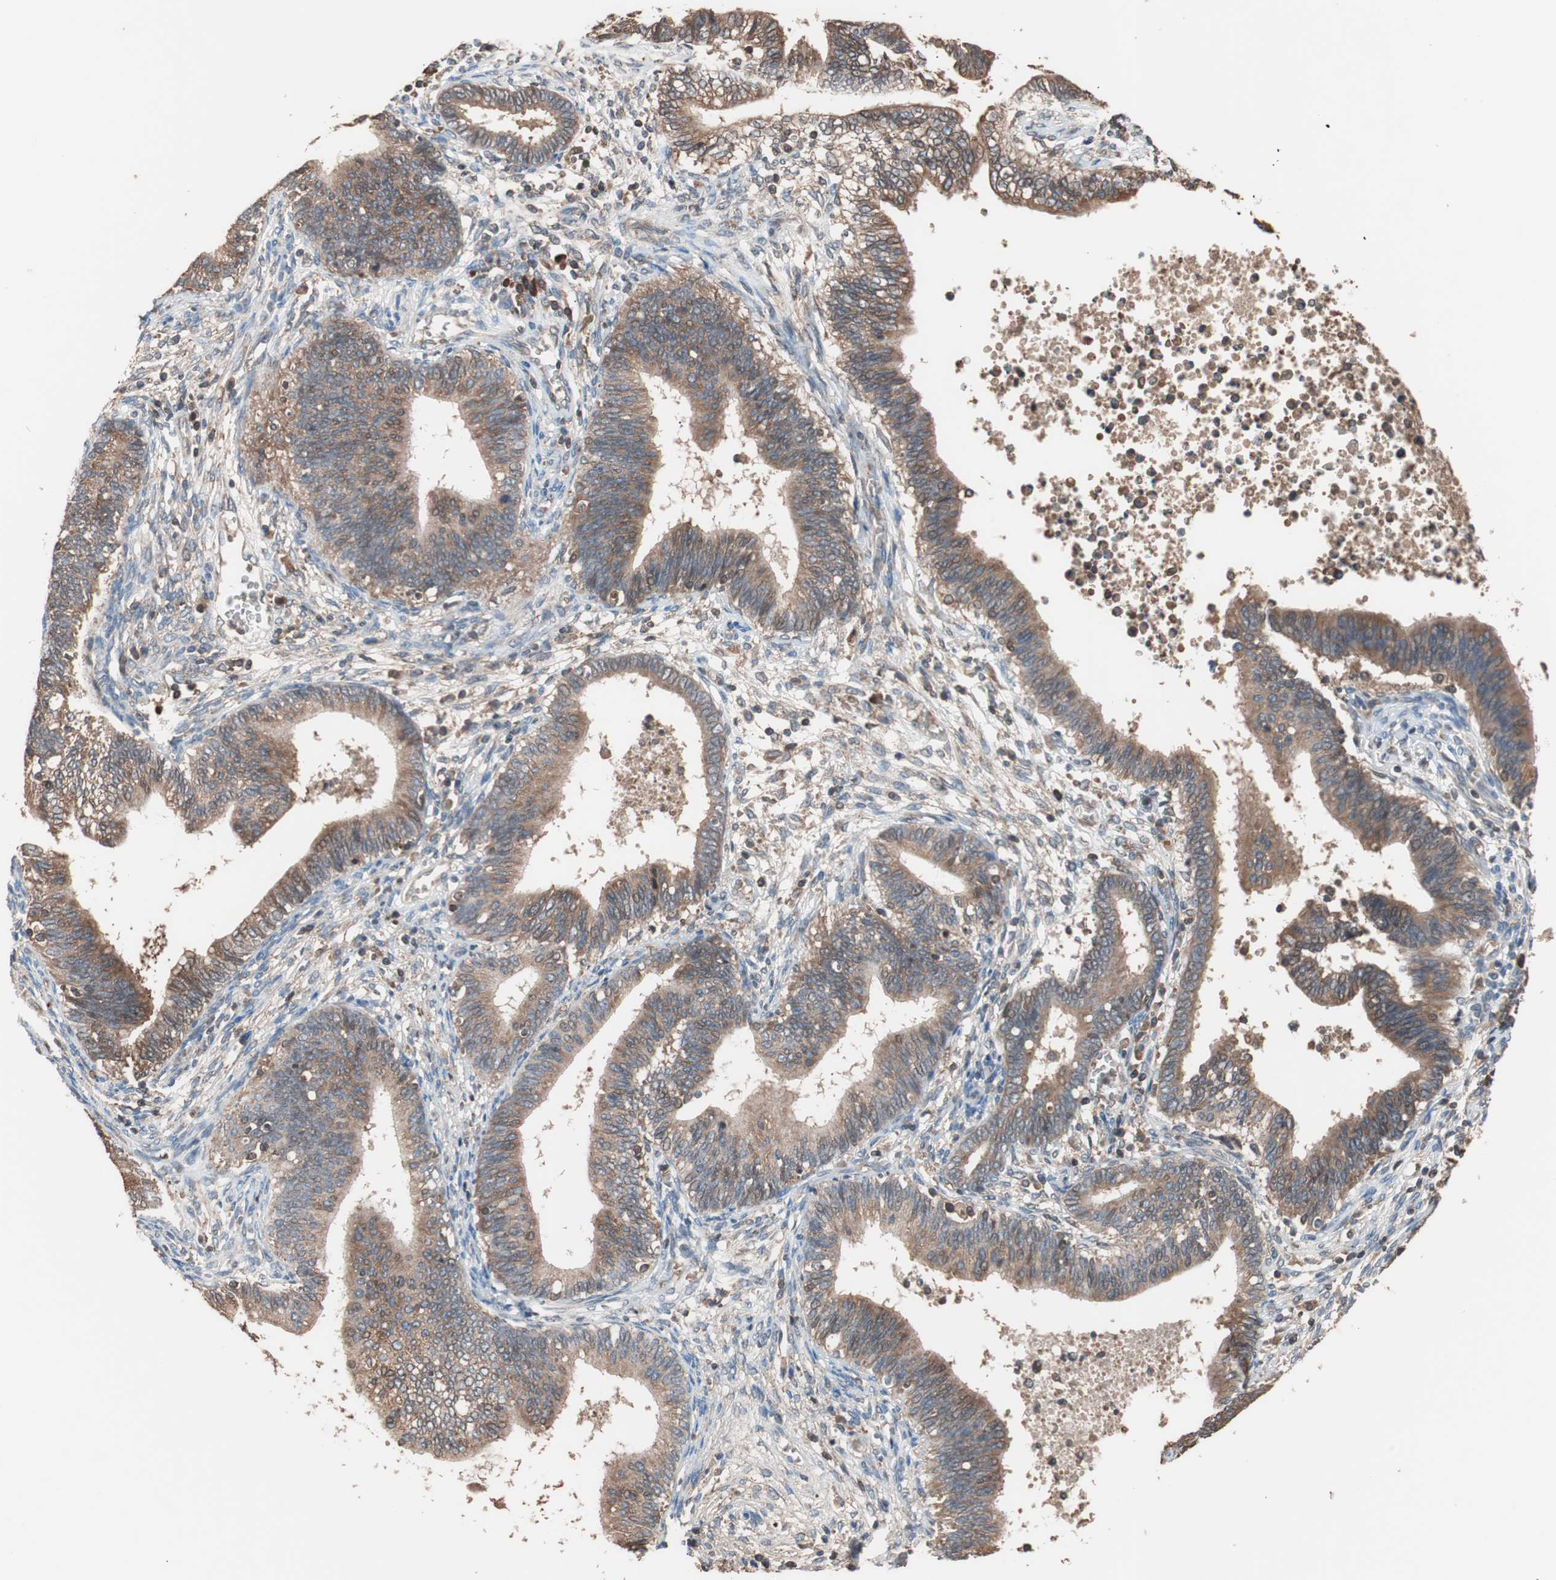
{"staining": {"intensity": "moderate", "quantity": ">75%", "location": "cytoplasmic/membranous"}, "tissue": "cervical cancer", "cell_type": "Tumor cells", "image_type": "cancer", "snomed": [{"axis": "morphology", "description": "Adenocarcinoma, NOS"}, {"axis": "topography", "description": "Cervix"}], "caption": "This image demonstrates IHC staining of human cervical cancer (adenocarcinoma), with medium moderate cytoplasmic/membranous positivity in approximately >75% of tumor cells.", "gene": "GLYCTK", "patient": {"sex": "female", "age": 44}}